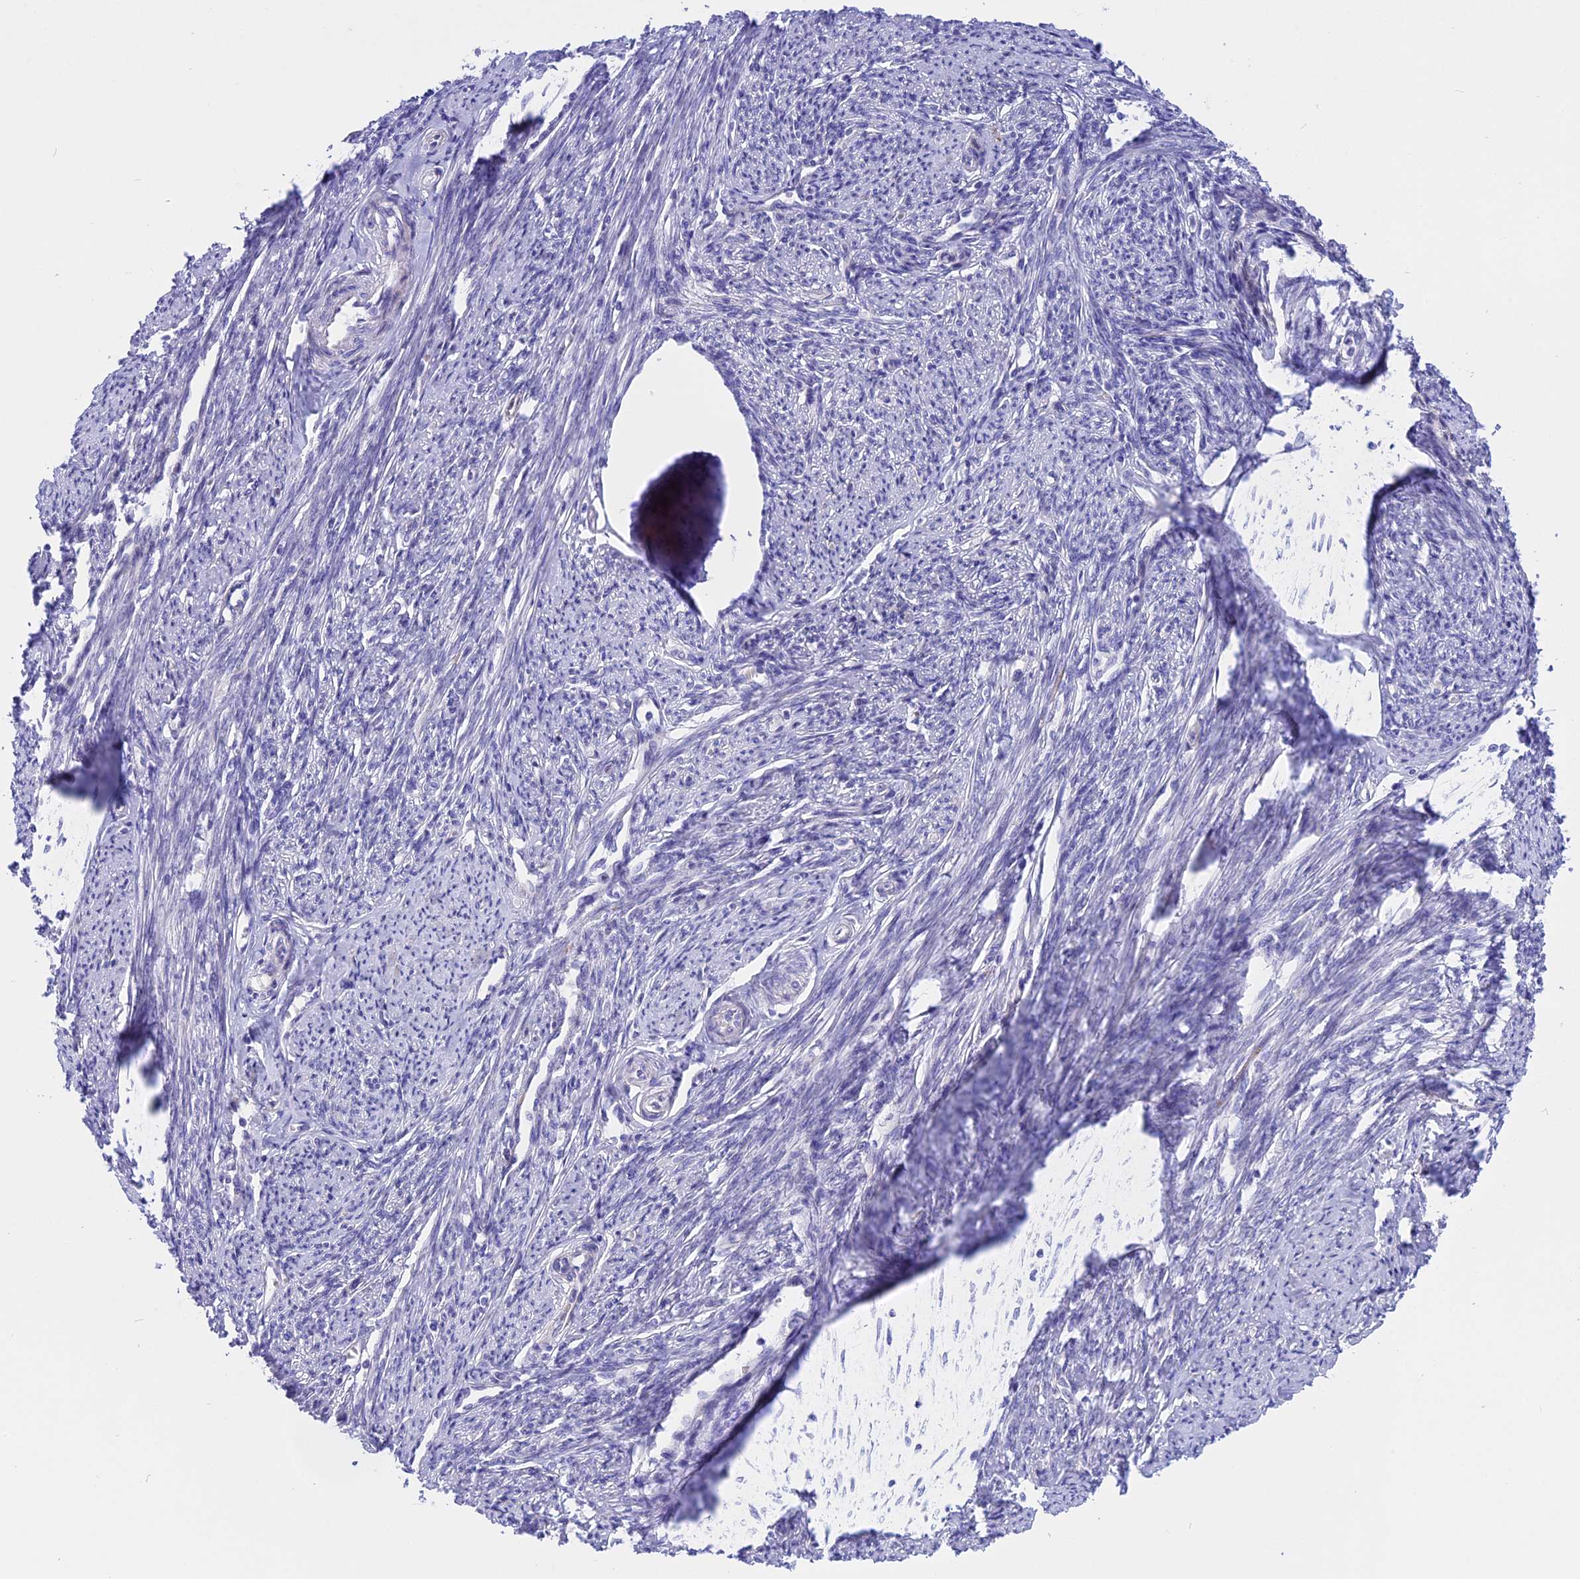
{"staining": {"intensity": "negative", "quantity": "none", "location": "none"}, "tissue": "smooth muscle", "cell_type": "Smooth muscle cells", "image_type": "normal", "snomed": [{"axis": "morphology", "description": "Normal tissue, NOS"}, {"axis": "topography", "description": "Smooth muscle"}, {"axis": "topography", "description": "Uterus"}], "caption": "DAB (3,3'-diaminobenzidine) immunohistochemical staining of unremarkable human smooth muscle exhibits no significant staining in smooth muscle cells.", "gene": "TMEM138", "patient": {"sex": "female", "age": 59}}